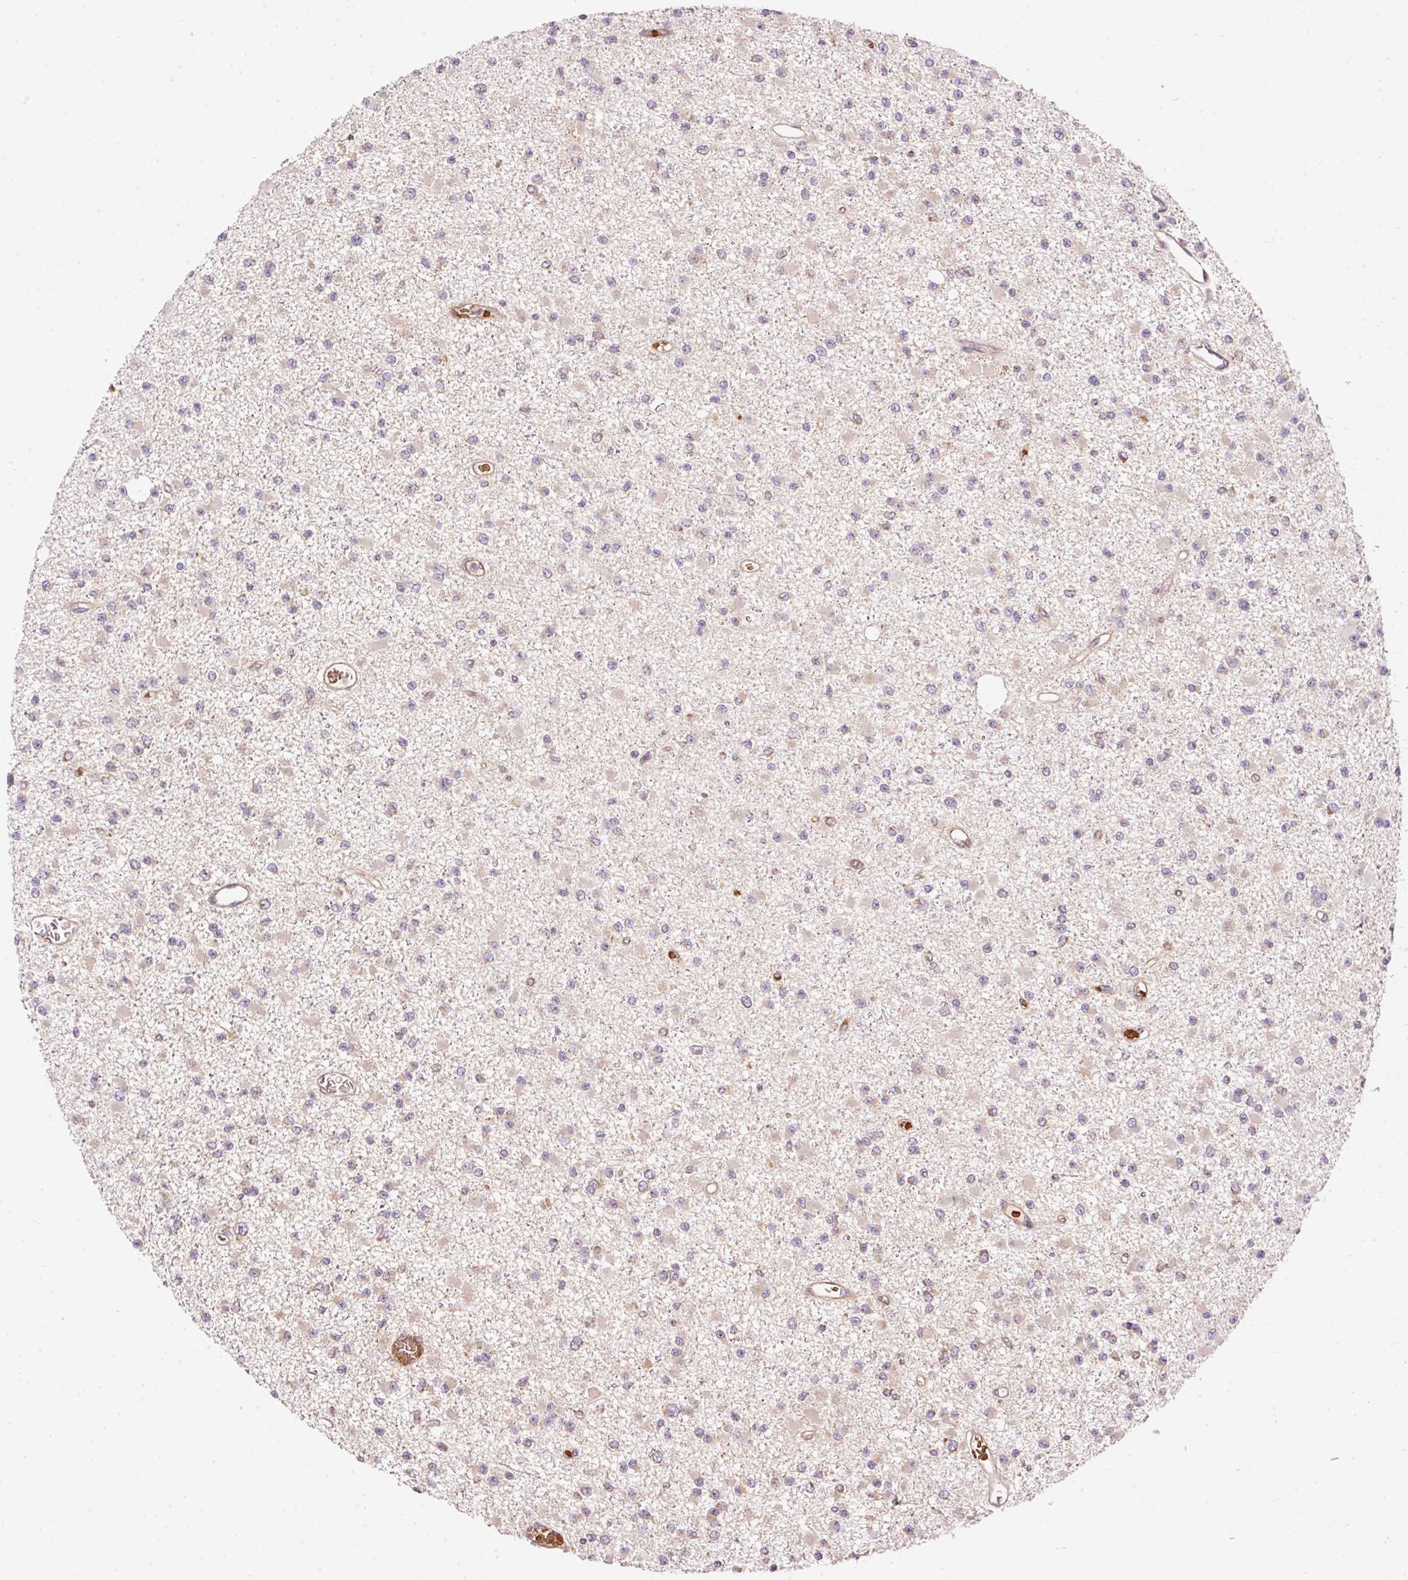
{"staining": {"intensity": "weak", "quantity": "25%-75%", "location": "cytoplasmic/membranous"}, "tissue": "glioma", "cell_type": "Tumor cells", "image_type": "cancer", "snomed": [{"axis": "morphology", "description": "Glioma, malignant, Low grade"}, {"axis": "topography", "description": "Brain"}], "caption": "Immunohistochemical staining of human malignant glioma (low-grade) displays weak cytoplasmic/membranous protein staining in about 25%-75% of tumor cells. The protein is shown in brown color, while the nuclei are stained blue.", "gene": "ADCY4", "patient": {"sex": "female", "age": 22}}